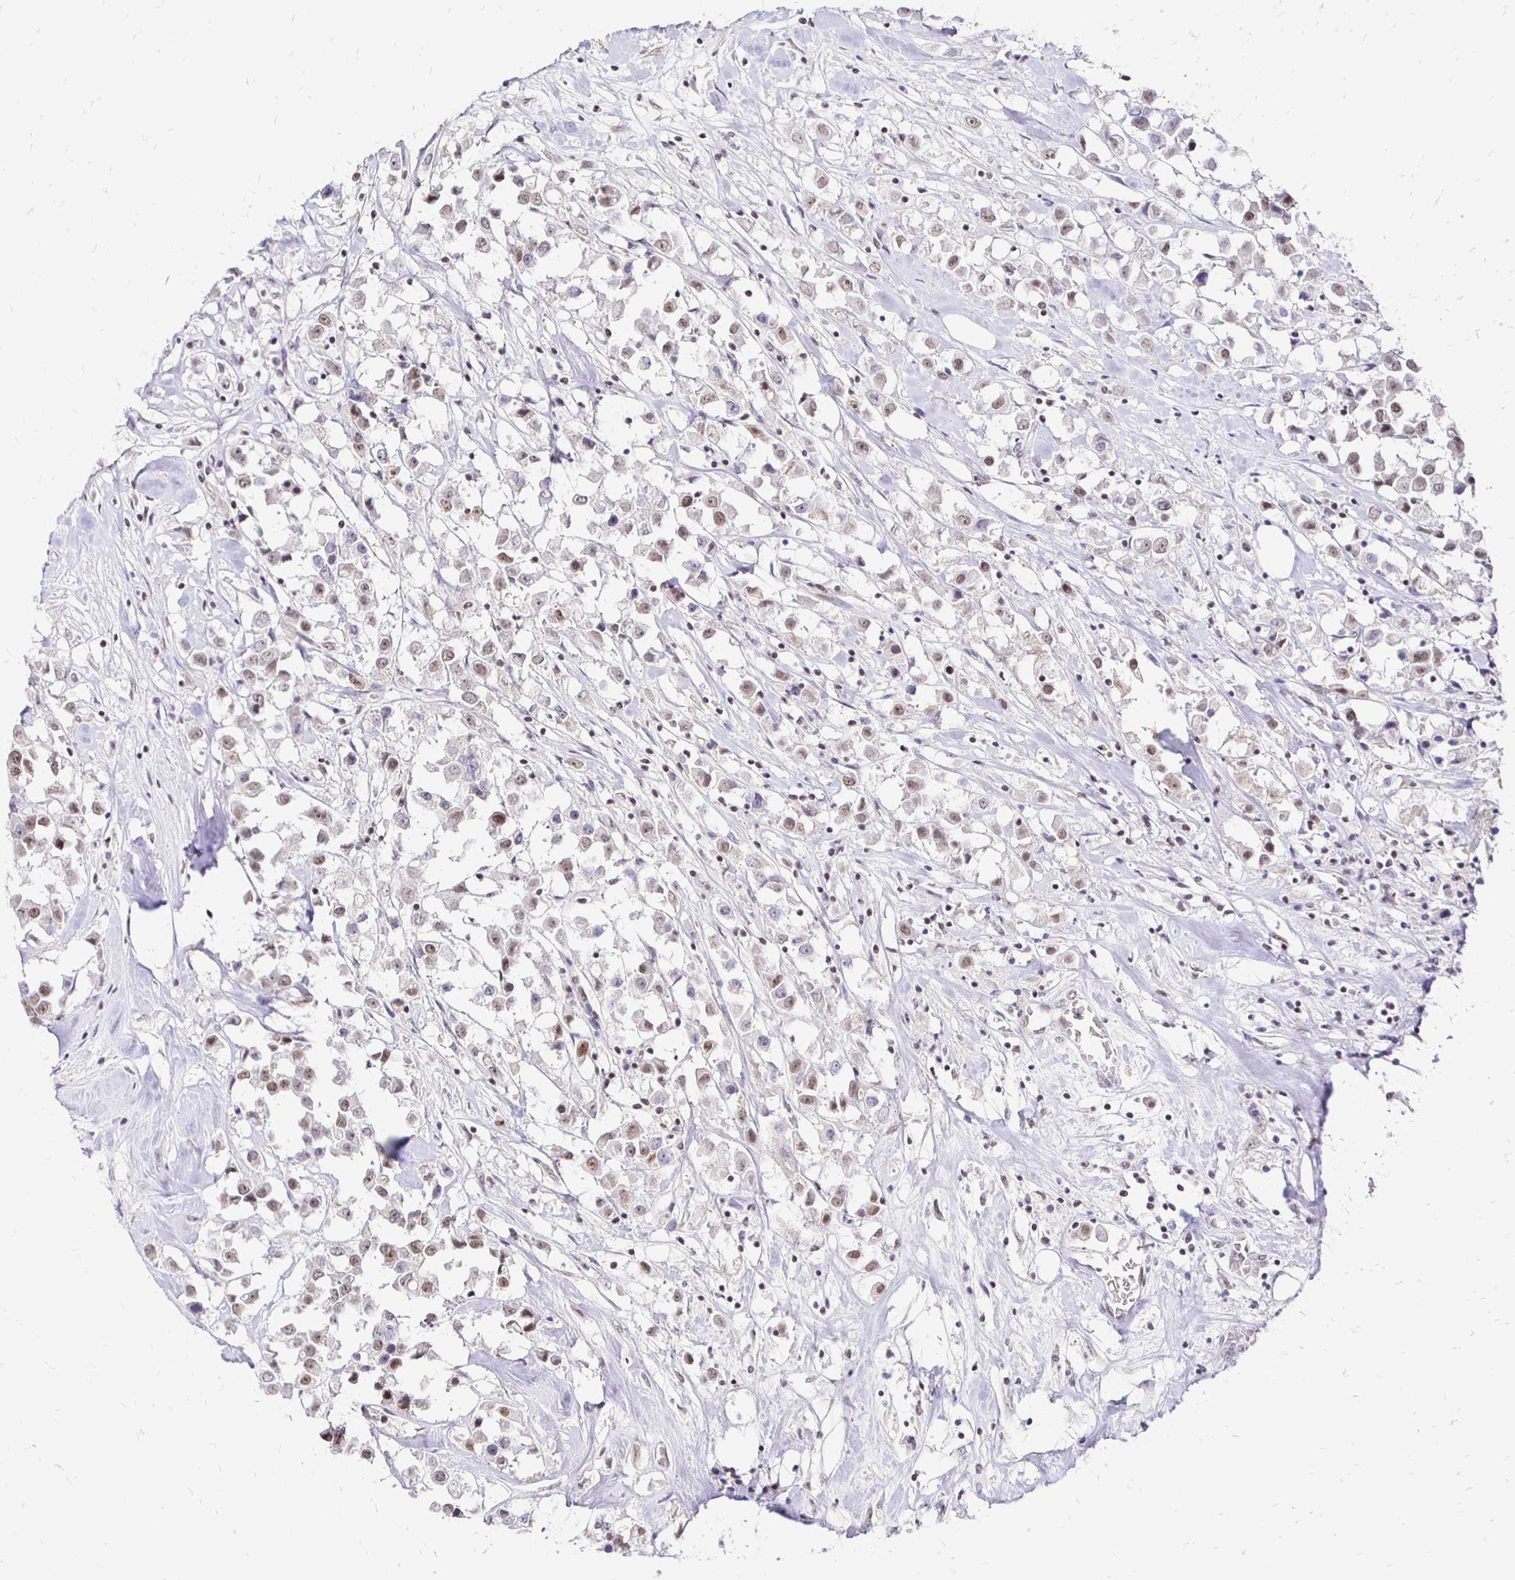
{"staining": {"intensity": "weak", "quantity": ">75%", "location": "nuclear"}, "tissue": "breast cancer", "cell_type": "Tumor cells", "image_type": "cancer", "snomed": [{"axis": "morphology", "description": "Duct carcinoma"}, {"axis": "topography", "description": "Breast"}], "caption": "Immunohistochemical staining of intraductal carcinoma (breast) demonstrates weak nuclear protein expression in about >75% of tumor cells.", "gene": "SIN3A", "patient": {"sex": "female", "age": 61}}